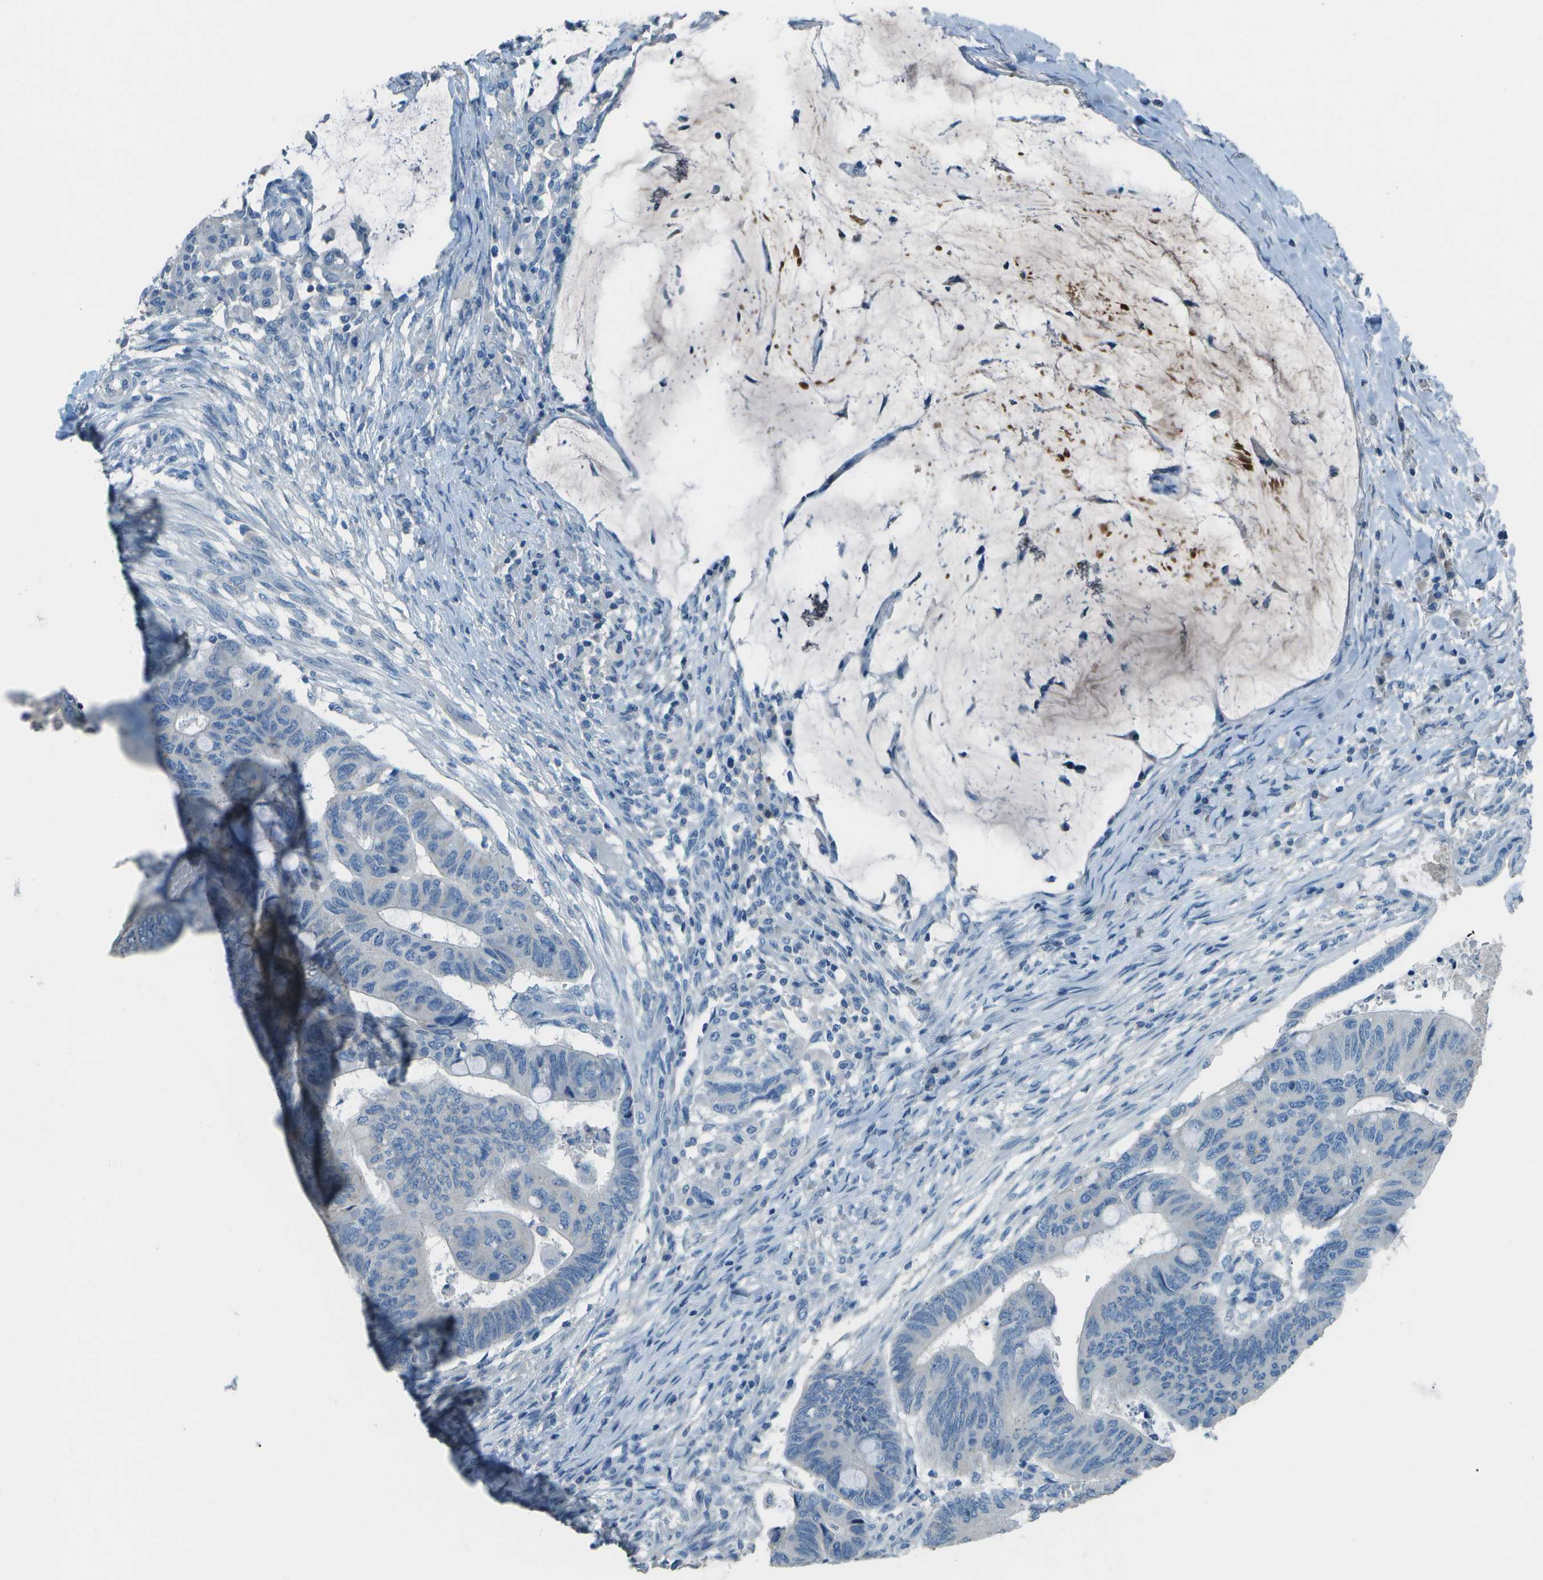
{"staining": {"intensity": "negative", "quantity": "none", "location": "none"}, "tissue": "colorectal cancer", "cell_type": "Tumor cells", "image_type": "cancer", "snomed": [{"axis": "morphology", "description": "Normal tissue, NOS"}, {"axis": "morphology", "description": "Adenocarcinoma, NOS"}, {"axis": "topography", "description": "Rectum"}, {"axis": "topography", "description": "Peripheral nerve tissue"}], "caption": "A high-resolution photomicrograph shows immunohistochemistry (IHC) staining of adenocarcinoma (colorectal), which reveals no significant staining in tumor cells.", "gene": "LGI2", "patient": {"sex": "male", "age": 92}}